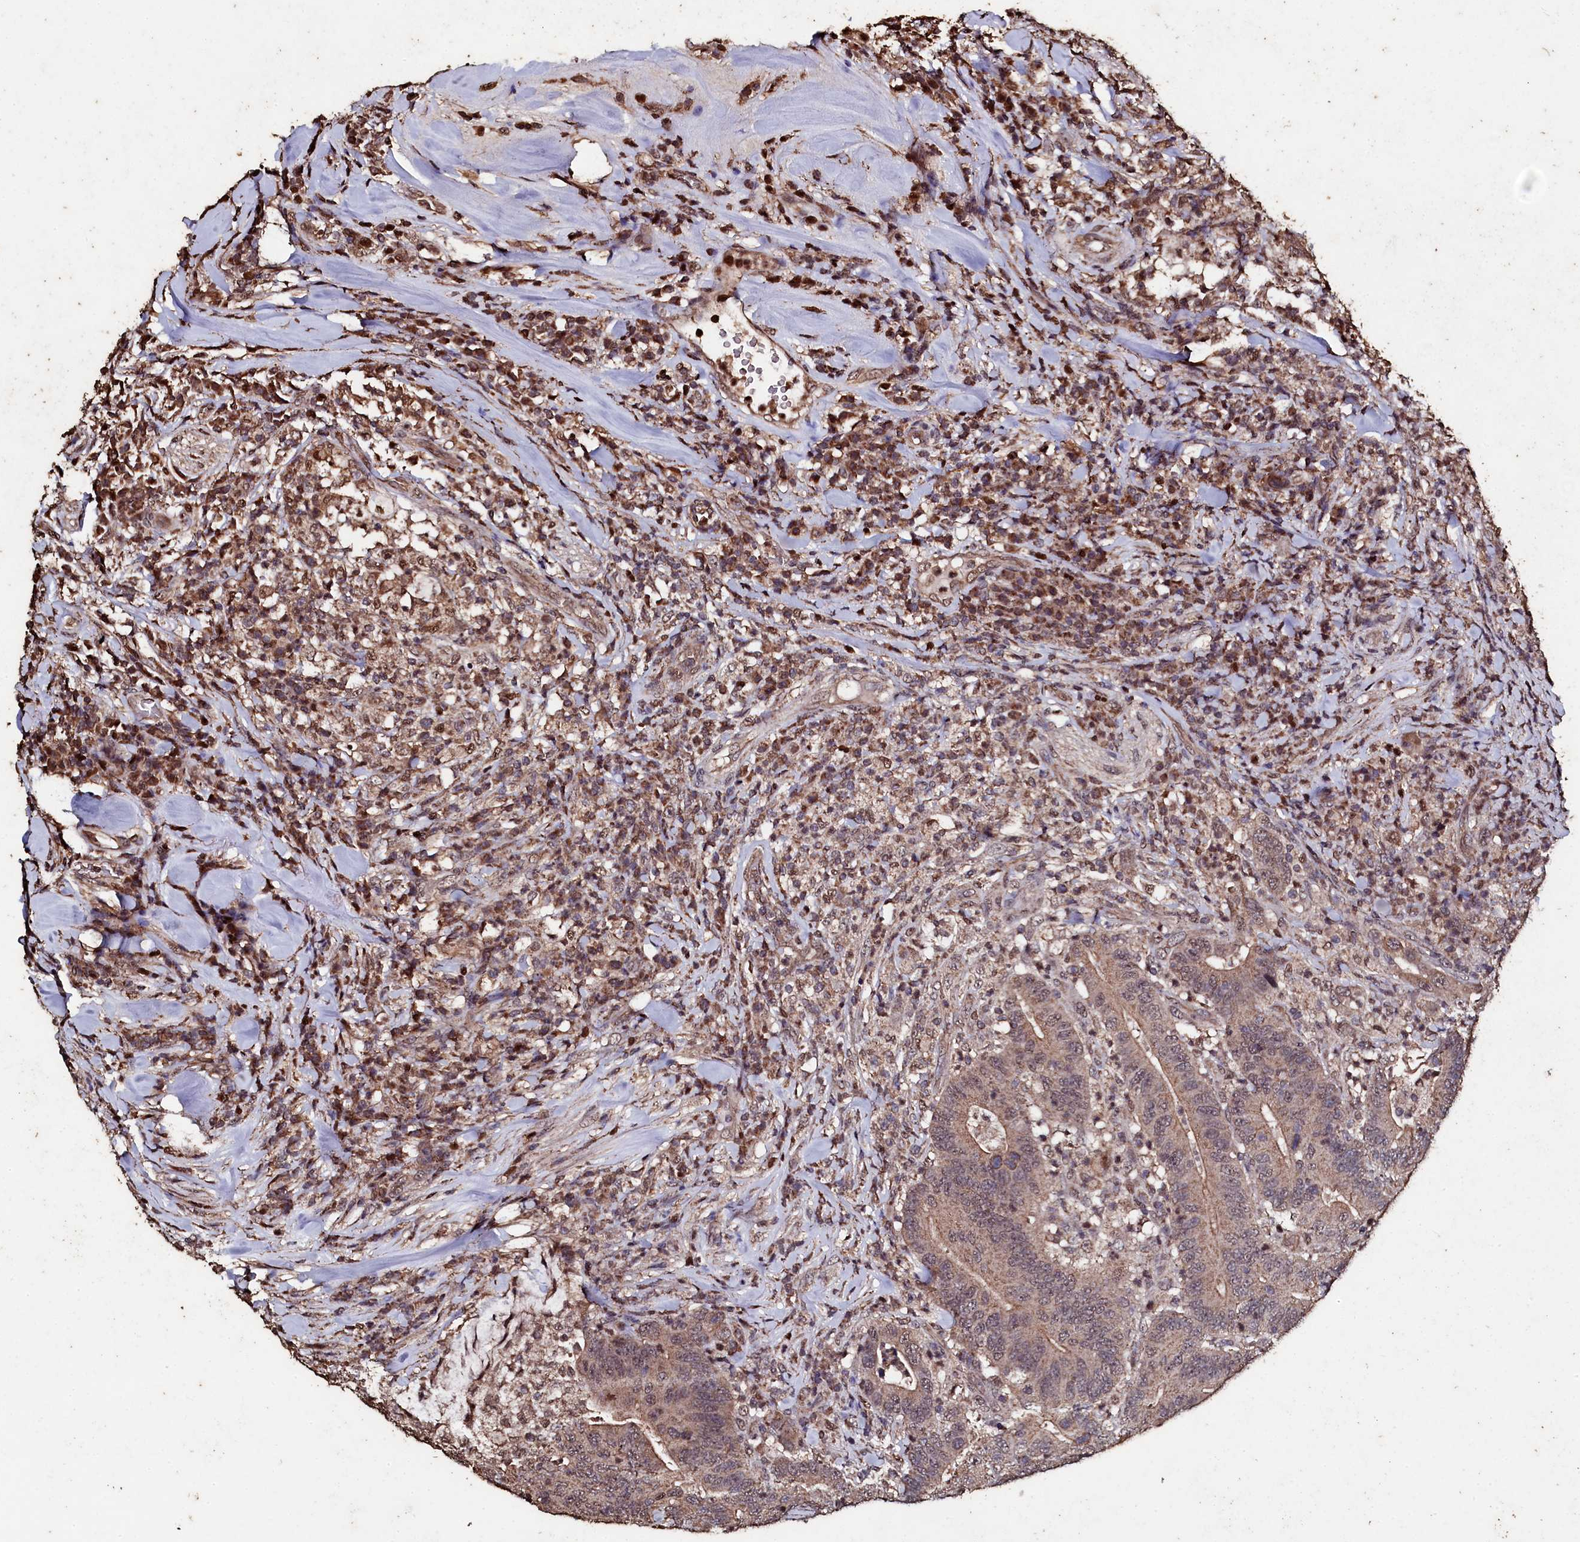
{"staining": {"intensity": "weak", "quantity": ">75%", "location": "cytoplasmic/membranous,nuclear"}, "tissue": "colorectal cancer", "cell_type": "Tumor cells", "image_type": "cancer", "snomed": [{"axis": "morphology", "description": "Adenocarcinoma, NOS"}, {"axis": "topography", "description": "Colon"}], "caption": "IHC staining of colorectal adenocarcinoma, which demonstrates low levels of weak cytoplasmic/membranous and nuclear expression in about >75% of tumor cells indicating weak cytoplasmic/membranous and nuclear protein staining. The staining was performed using DAB (3,3'-diaminobenzidine) (brown) for protein detection and nuclei were counterstained in hematoxylin (blue).", "gene": "FAAP24", "patient": {"sex": "female", "age": 66}}